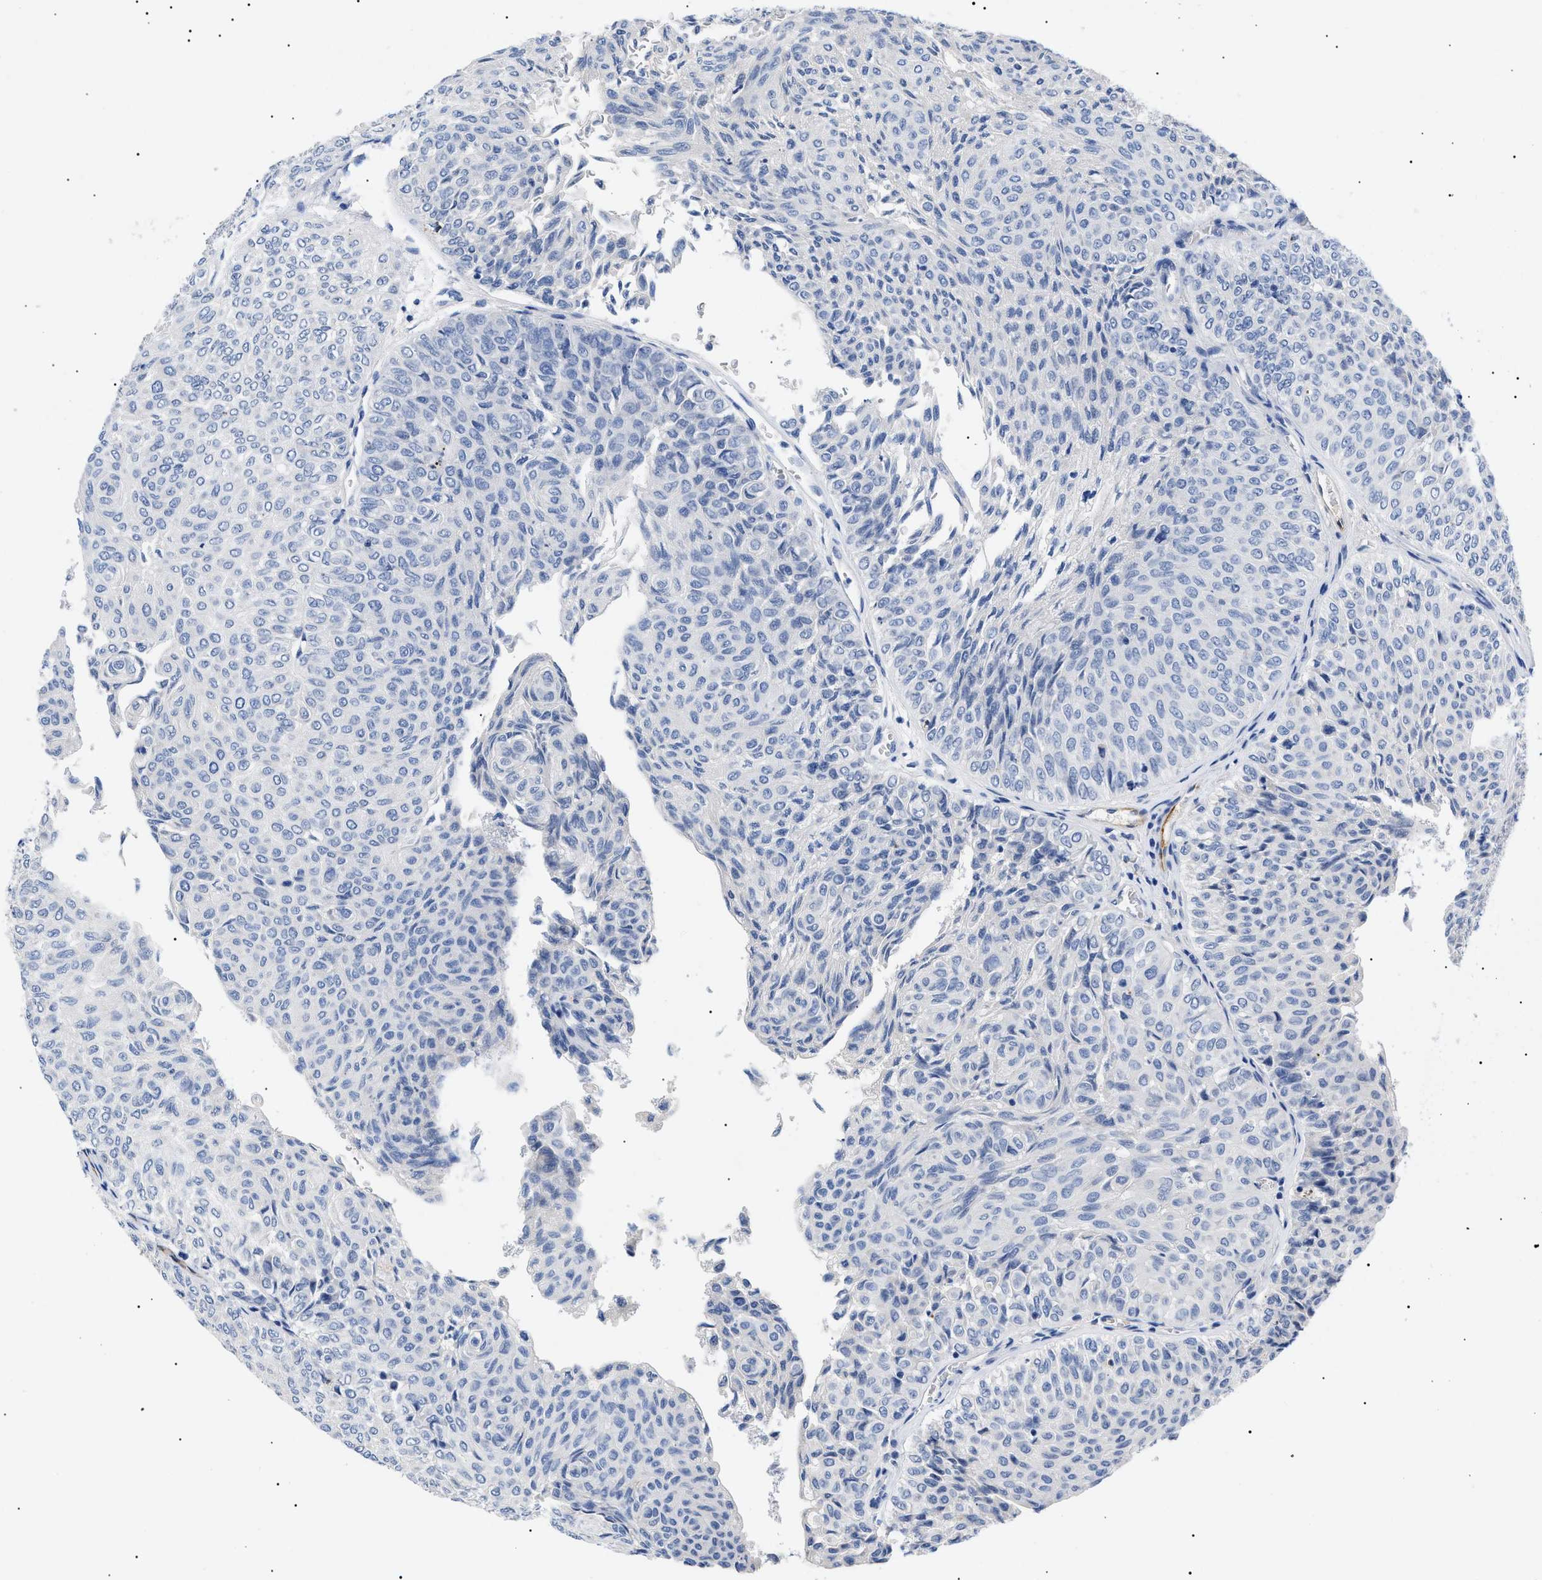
{"staining": {"intensity": "negative", "quantity": "none", "location": "none"}, "tissue": "urothelial cancer", "cell_type": "Tumor cells", "image_type": "cancer", "snomed": [{"axis": "morphology", "description": "Urothelial carcinoma, Low grade"}, {"axis": "topography", "description": "Urinary bladder"}], "caption": "This is an IHC micrograph of low-grade urothelial carcinoma. There is no positivity in tumor cells.", "gene": "ACKR1", "patient": {"sex": "male", "age": 78}}